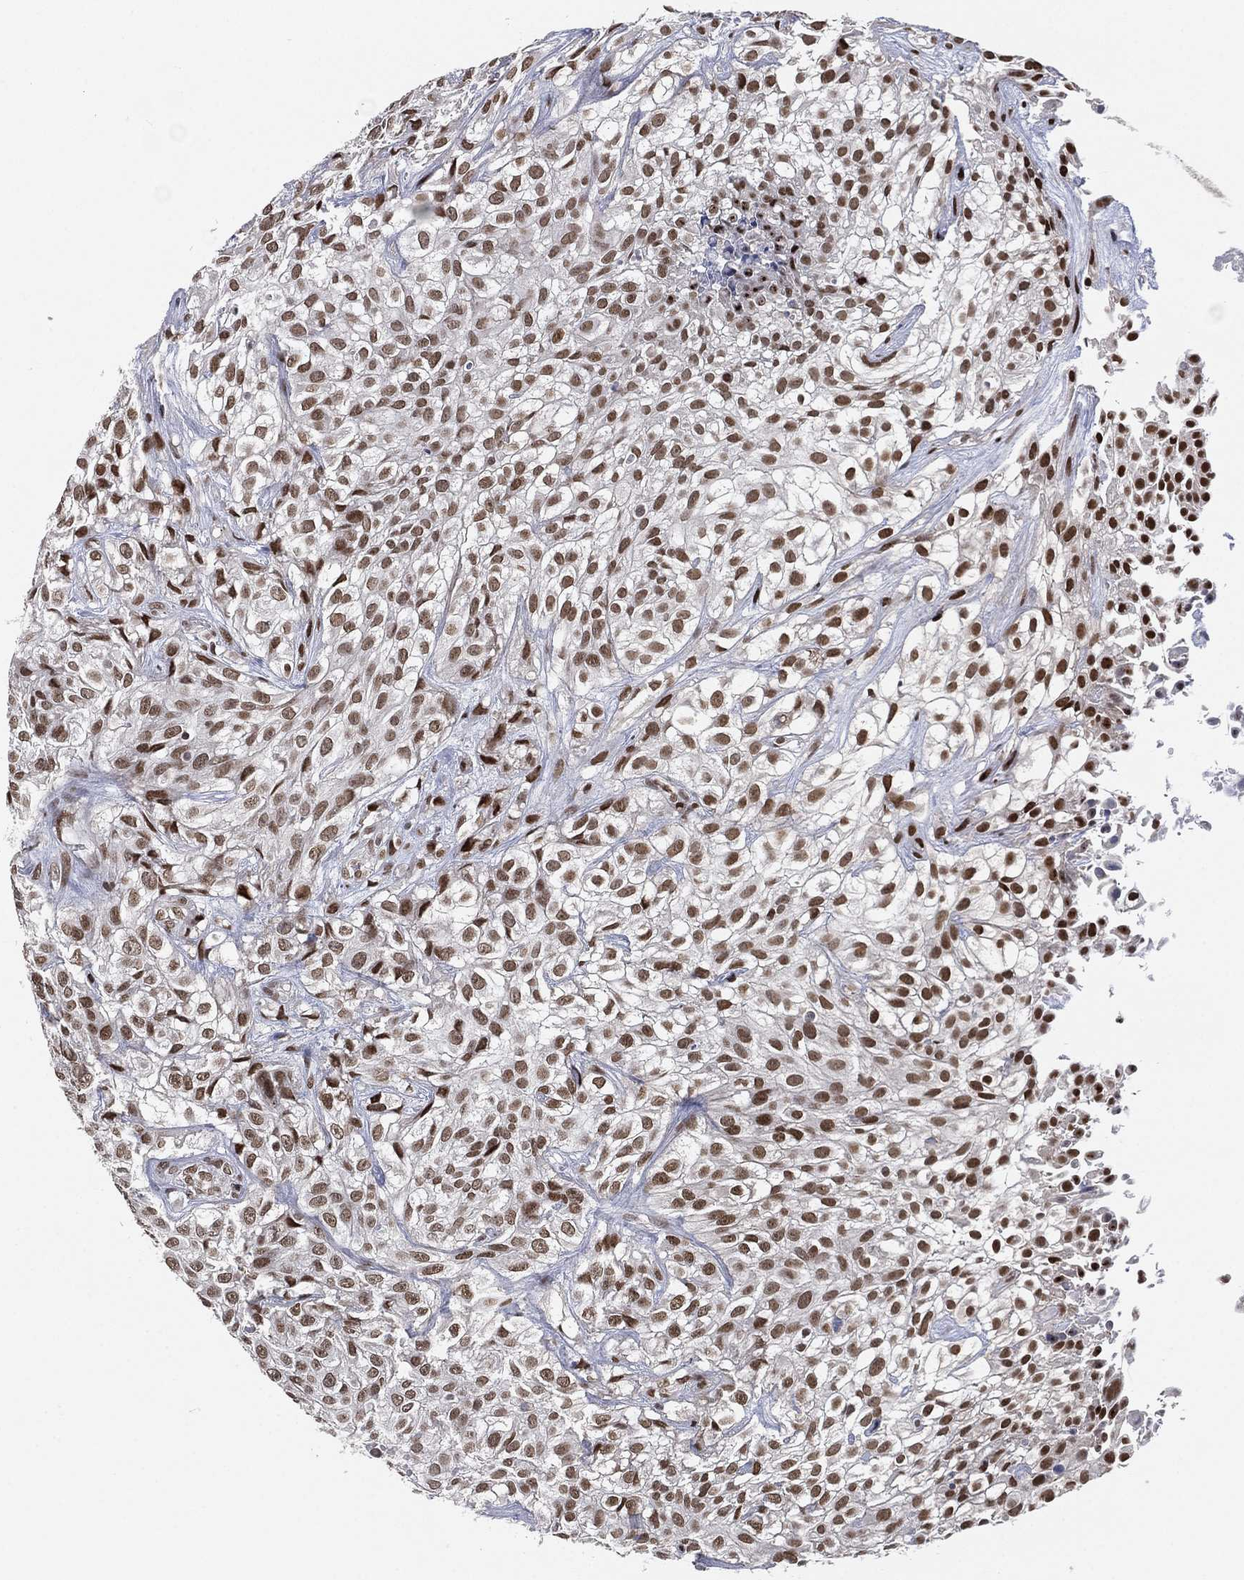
{"staining": {"intensity": "strong", "quantity": "25%-75%", "location": "nuclear"}, "tissue": "urothelial cancer", "cell_type": "Tumor cells", "image_type": "cancer", "snomed": [{"axis": "morphology", "description": "Urothelial carcinoma, High grade"}, {"axis": "topography", "description": "Urinary bladder"}], "caption": "Immunohistochemical staining of human high-grade urothelial carcinoma exhibits strong nuclear protein expression in approximately 25%-75% of tumor cells.", "gene": "YLPM1", "patient": {"sex": "male", "age": 56}}